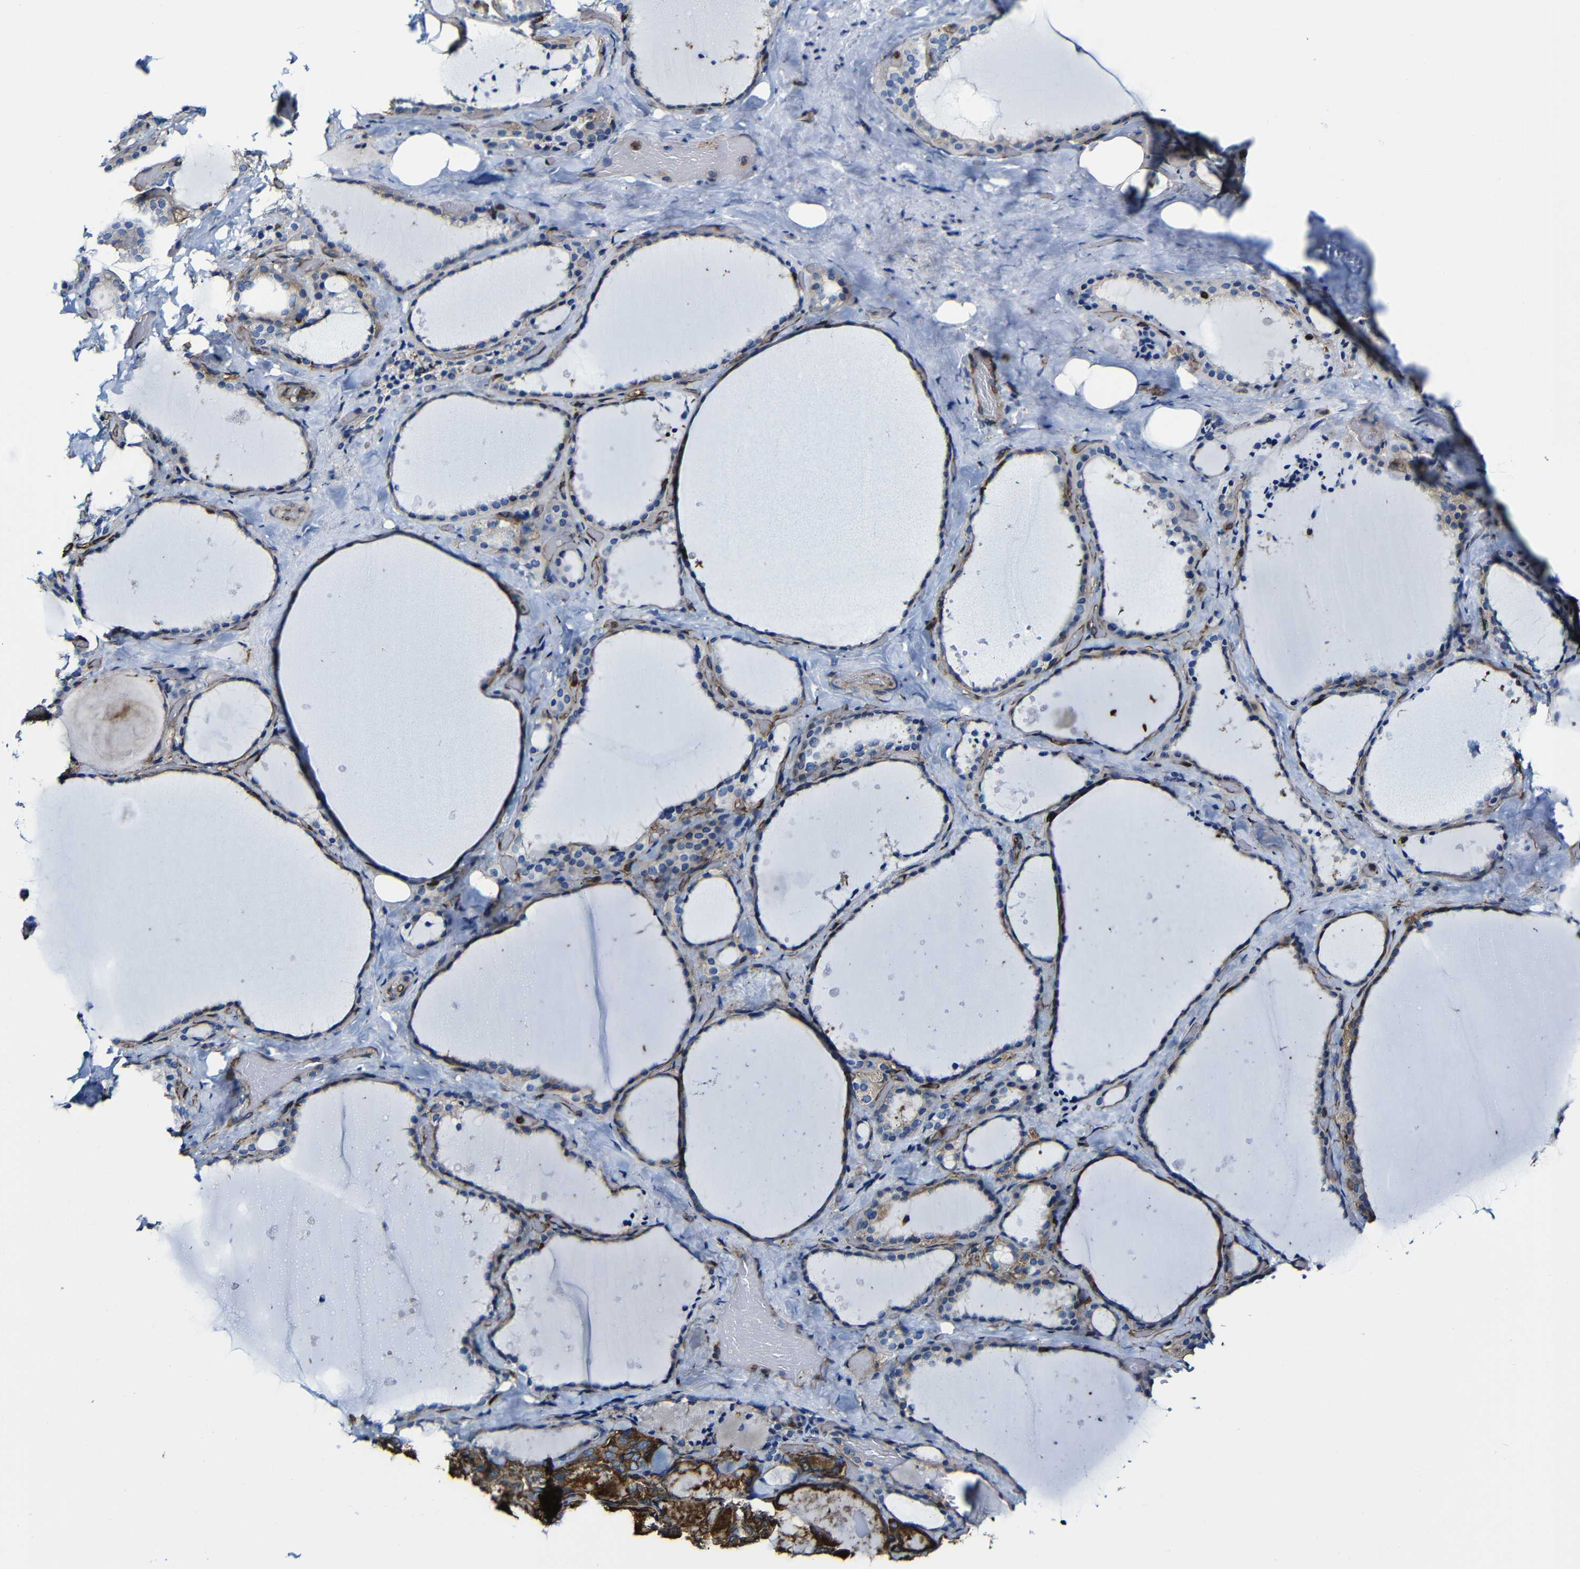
{"staining": {"intensity": "weak", "quantity": "25%-75%", "location": "cytoplasmic/membranous"}, "tissue": "thyroid gland", "cell_type": "Glandular cells", "image_type": "normal", "snomed": [{"axis": "morphology", "description": "Normal tissue, NOS"}, {"axis": "topography", "description": "Thyroid gland"}], "caption": "A micrograph of human thyroid gland stained for a protein displays weak cytoplasmic/membranous brown staining in glandular cells. Immunohistochemistry stains the protein in brown and the nuclei are stained blue.", "gene": "MSN", "patient": {"sex": "female", "age": 44}}